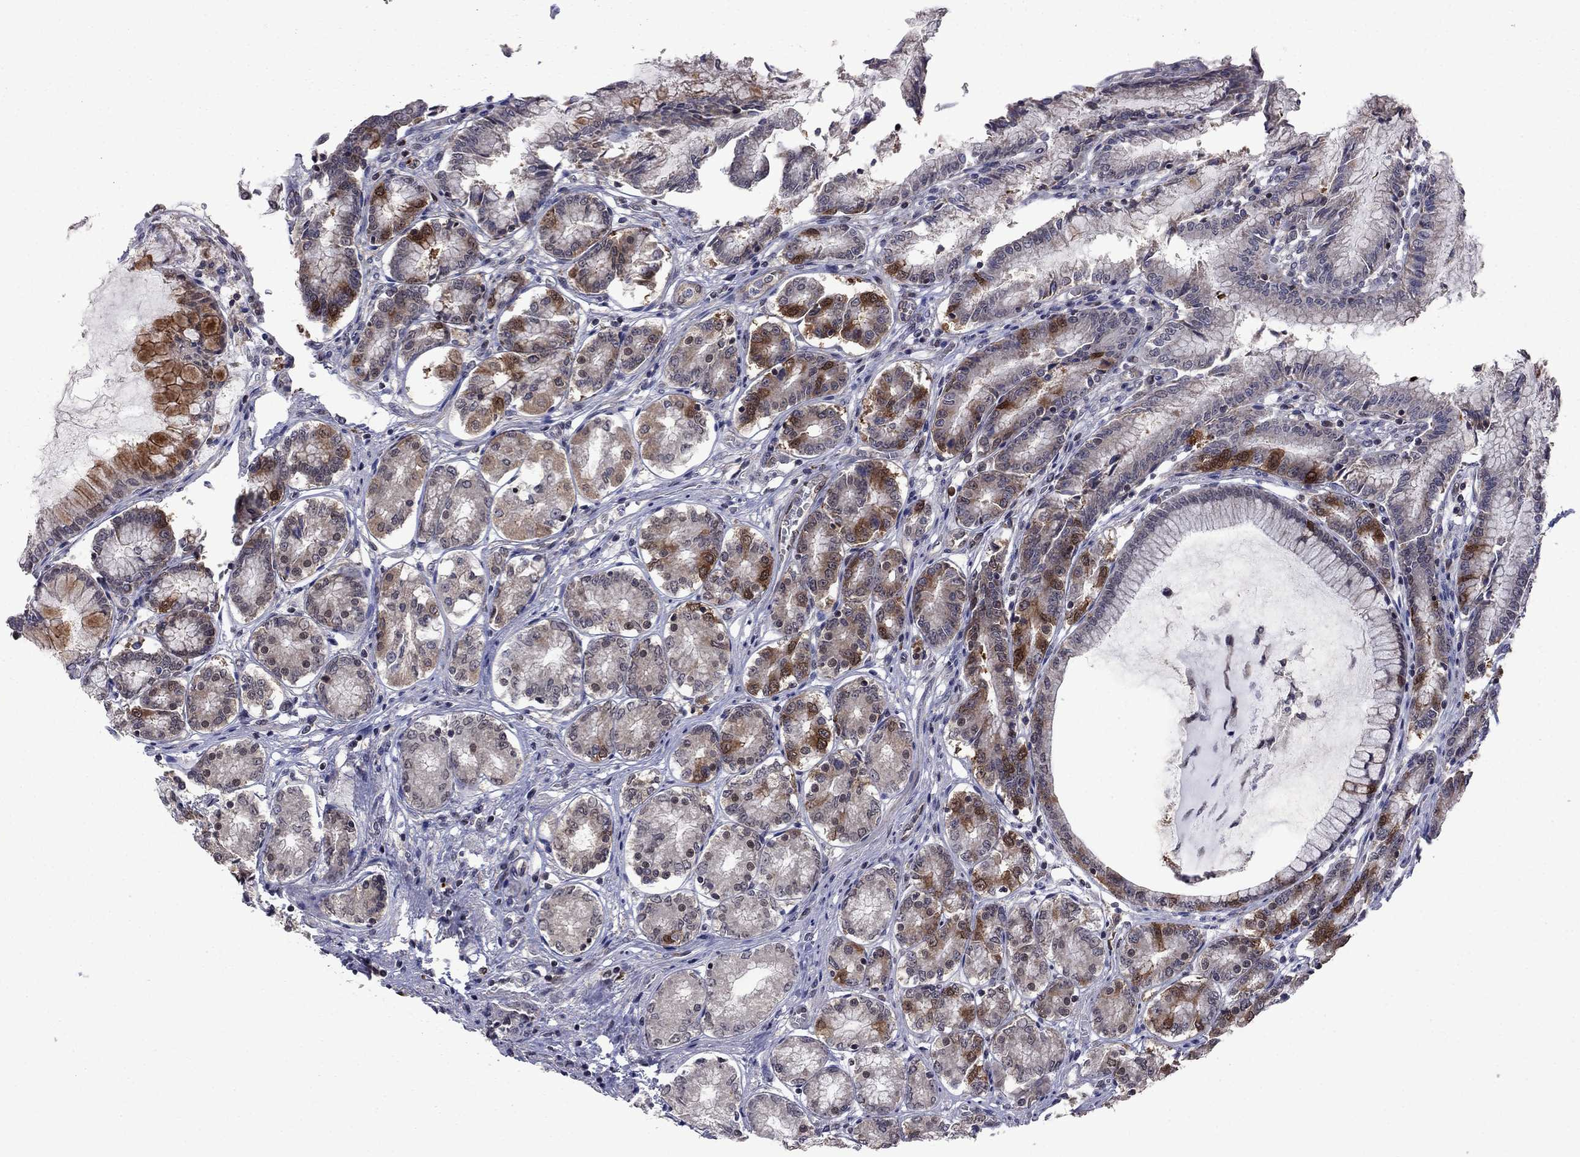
{"staining": {"intensity": "strong", "quantity": "25%-75%", "location": "cytoplasmic/membranous"}, "tissue": "stomach", "cell_type": "Glandular cells", "image_type": "normal", "snomed": [{"axis": "morphology", "description": "Normal tissue, NOS"}, {"axis": "topography", "description": "Stomach"}], "caption": "A brown stain labels strong cytoplasmic/membranous expression of a protein in glandular cells of unremarkable human stomach.", "gene": "GPAA1", "patient": {"sex": "female", "age": 65}}